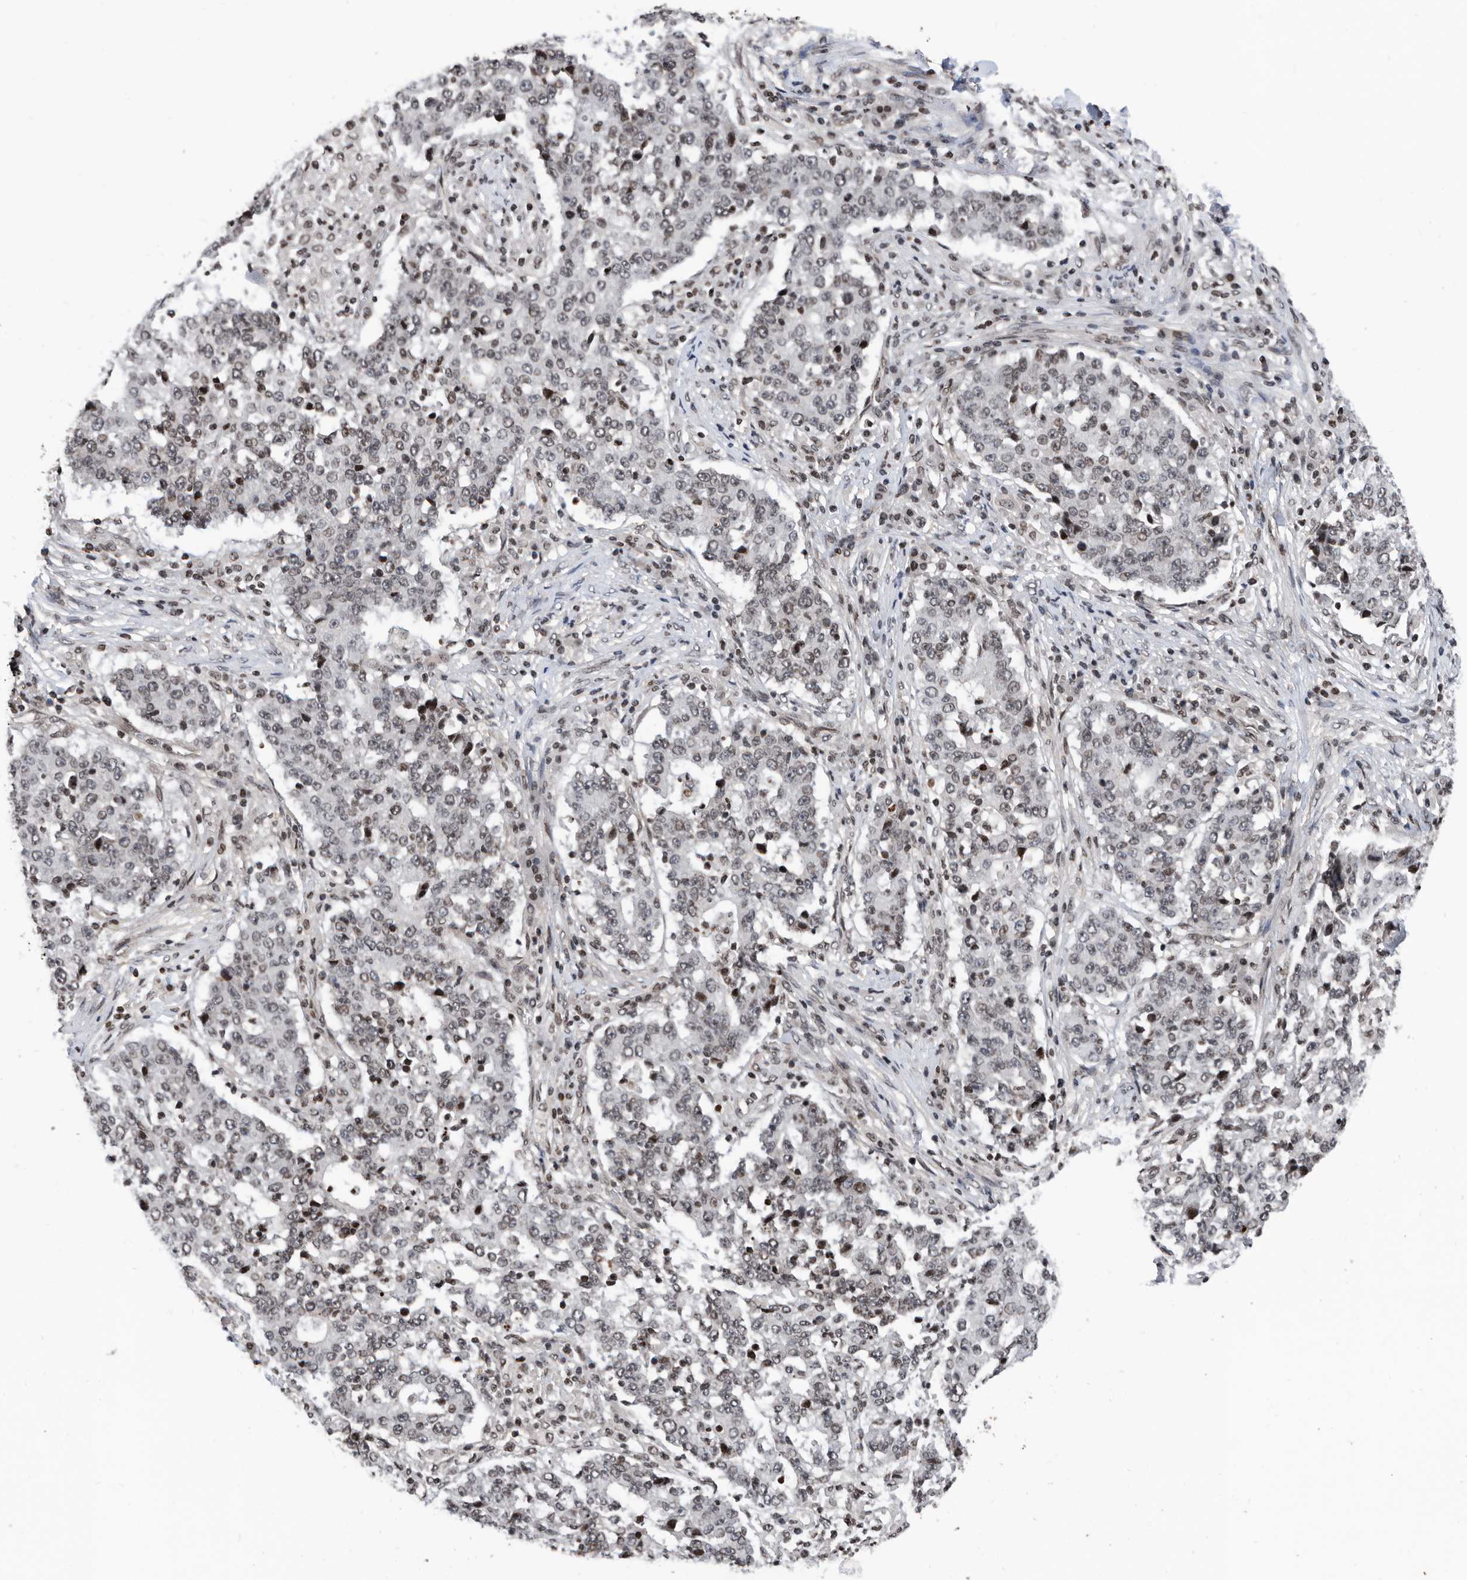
{"staining": {"intensity": "weak", "quantity": "<25%", "location": "nuclear"}, "tissue": "stomach cancer", "cell_type": "Tumor cells", "image_type": "cancer", "snomed": [{"axis": "morphology", "description": "Adenocarcinoma, NOS"}, {"axis": "topography", "description": "Stomach"}], "caption": "IHC histopathology image of human adenocarcinoma (stomach) stained for a protein (brown), which demonstrates no staining in tumor cells.", "gene": "SNRNP48", "patient": {"sex": "male", "age": 59}}